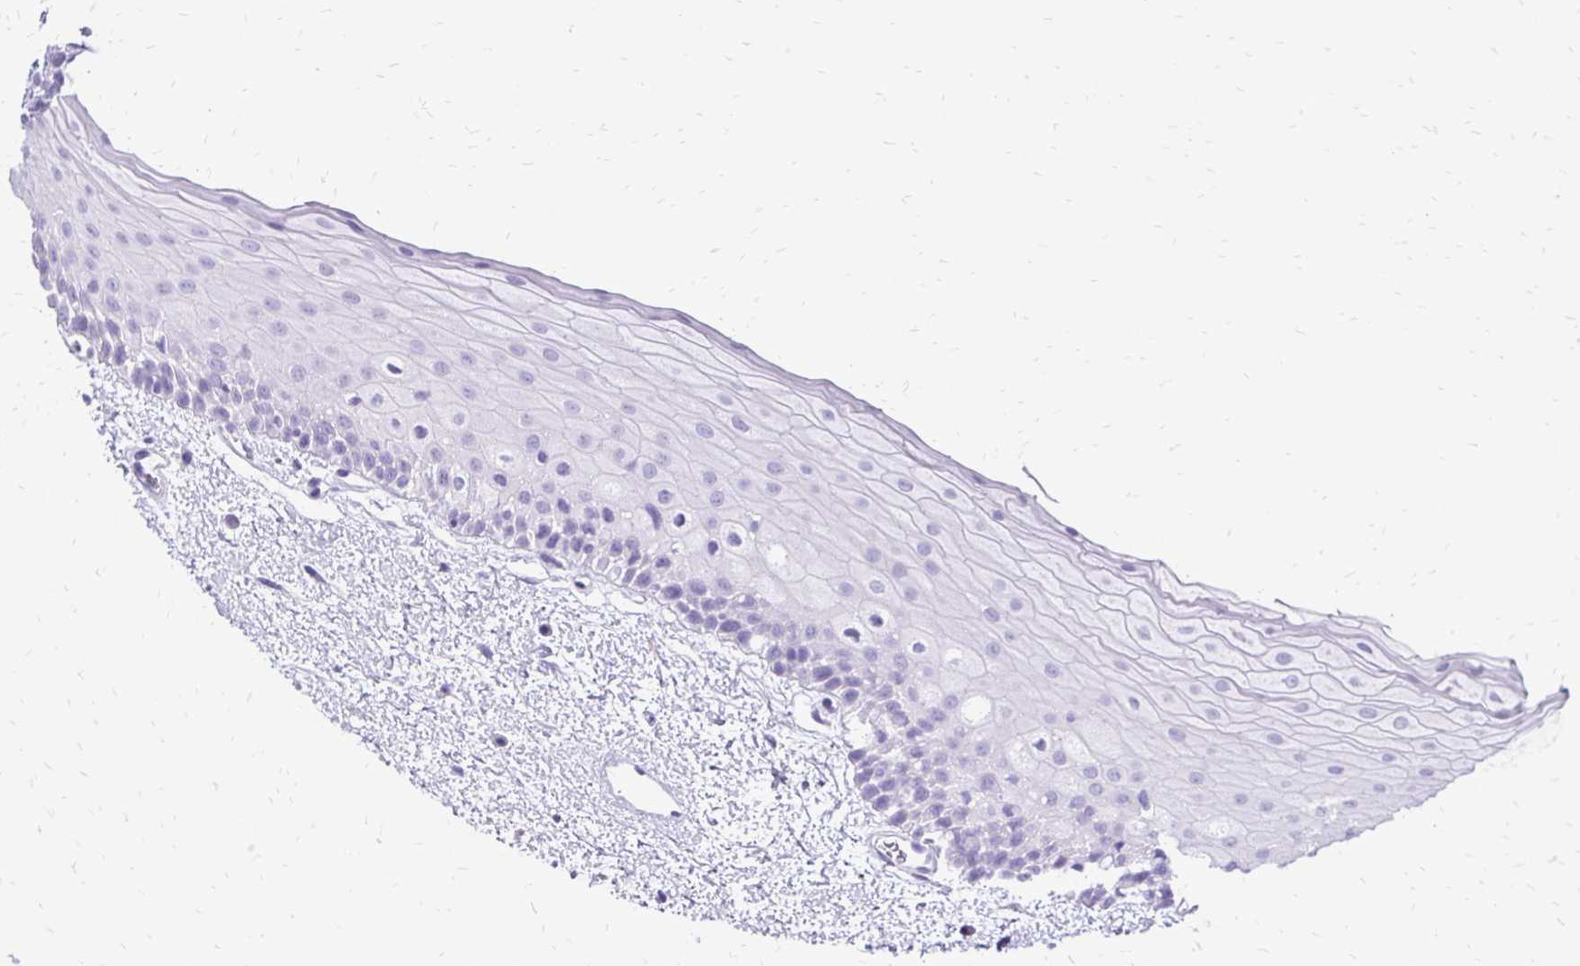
{"staining": {"intensity": "negative", "quantity": "none", "location": "none"}, "tissue": "oral mucosa", "cell_type": "Squamous epithelial cells", "image_type": "normal", "snomed": [{"axis": "morphology", "description": "Normal tissue, NOS"}, {"axis": "topography", "description": "Oral tissue"}], "caption": "The photomicrograph exhibits no staining of squamous epithelial cells in normal oral mucosa. (Stains: DAB immunohistochemistry (IHC) with hematoxylin counter stain, Microscopy: brightfield microscopy at high magnification).", "gene": "SLC32A1", "patient": {"sex": "female", "age": 82}}